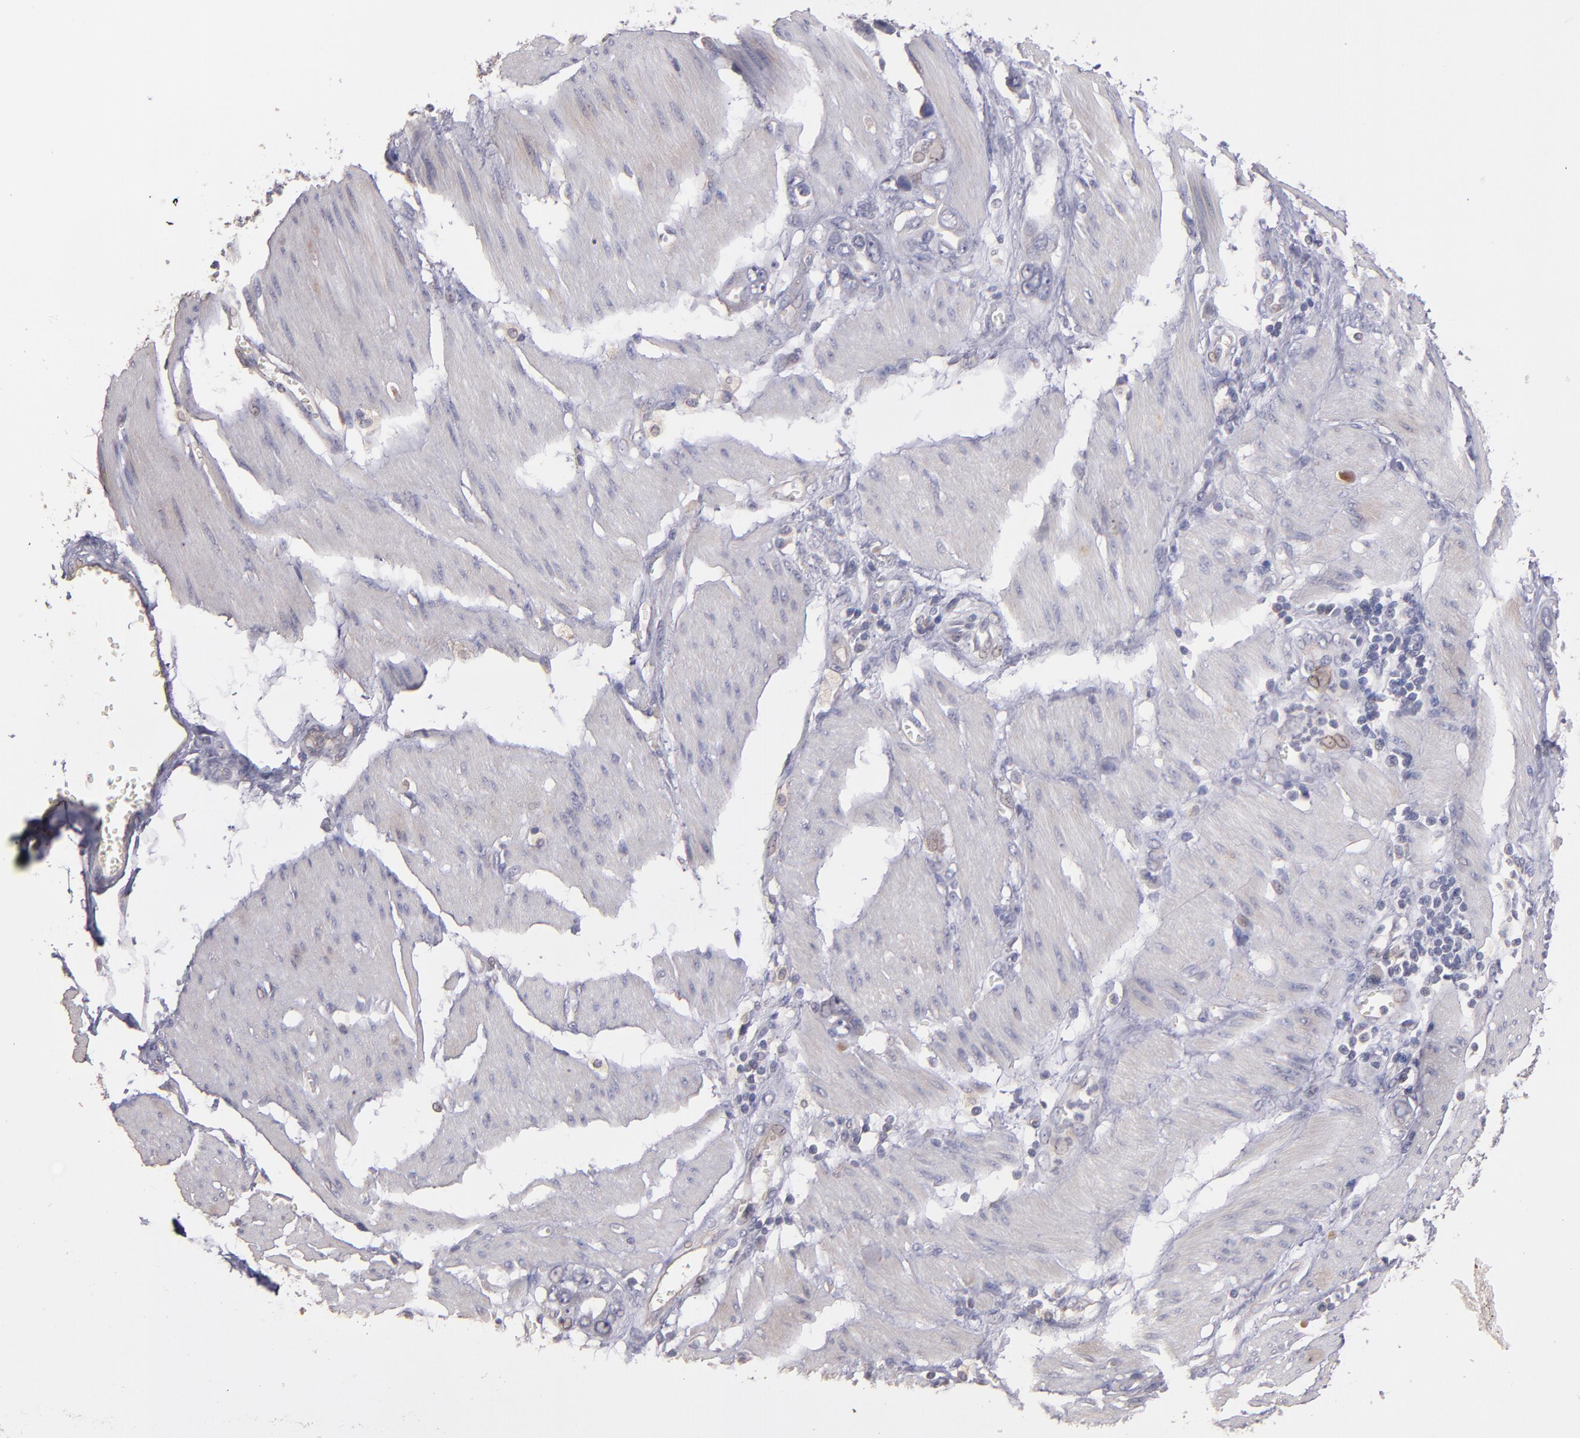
{"staining": {"intensity": "negative", "quantity": "none", "location": "none"}, "tissue": "stomach cancer", "cell_type": "Tumor cells", "image_type": "cancer", "snomed": [{"axis": "morphology", "description": "Adenocarcinoma, NOS"}, {"axis": "topography", "description": "Stomach"}], "caption": "High power microscopy micrograph of an IHC micrograph of adenocarcinoma (stomach), revealing no significant positivity in tumor cells. (DAB (3,3'-diaminobenzidine) immunohistochemistry (IHC) visualized using brightfield microscopy, high magnification).", "gene": "GNAZ", "patient": {"sex": "male", "age": 78}}